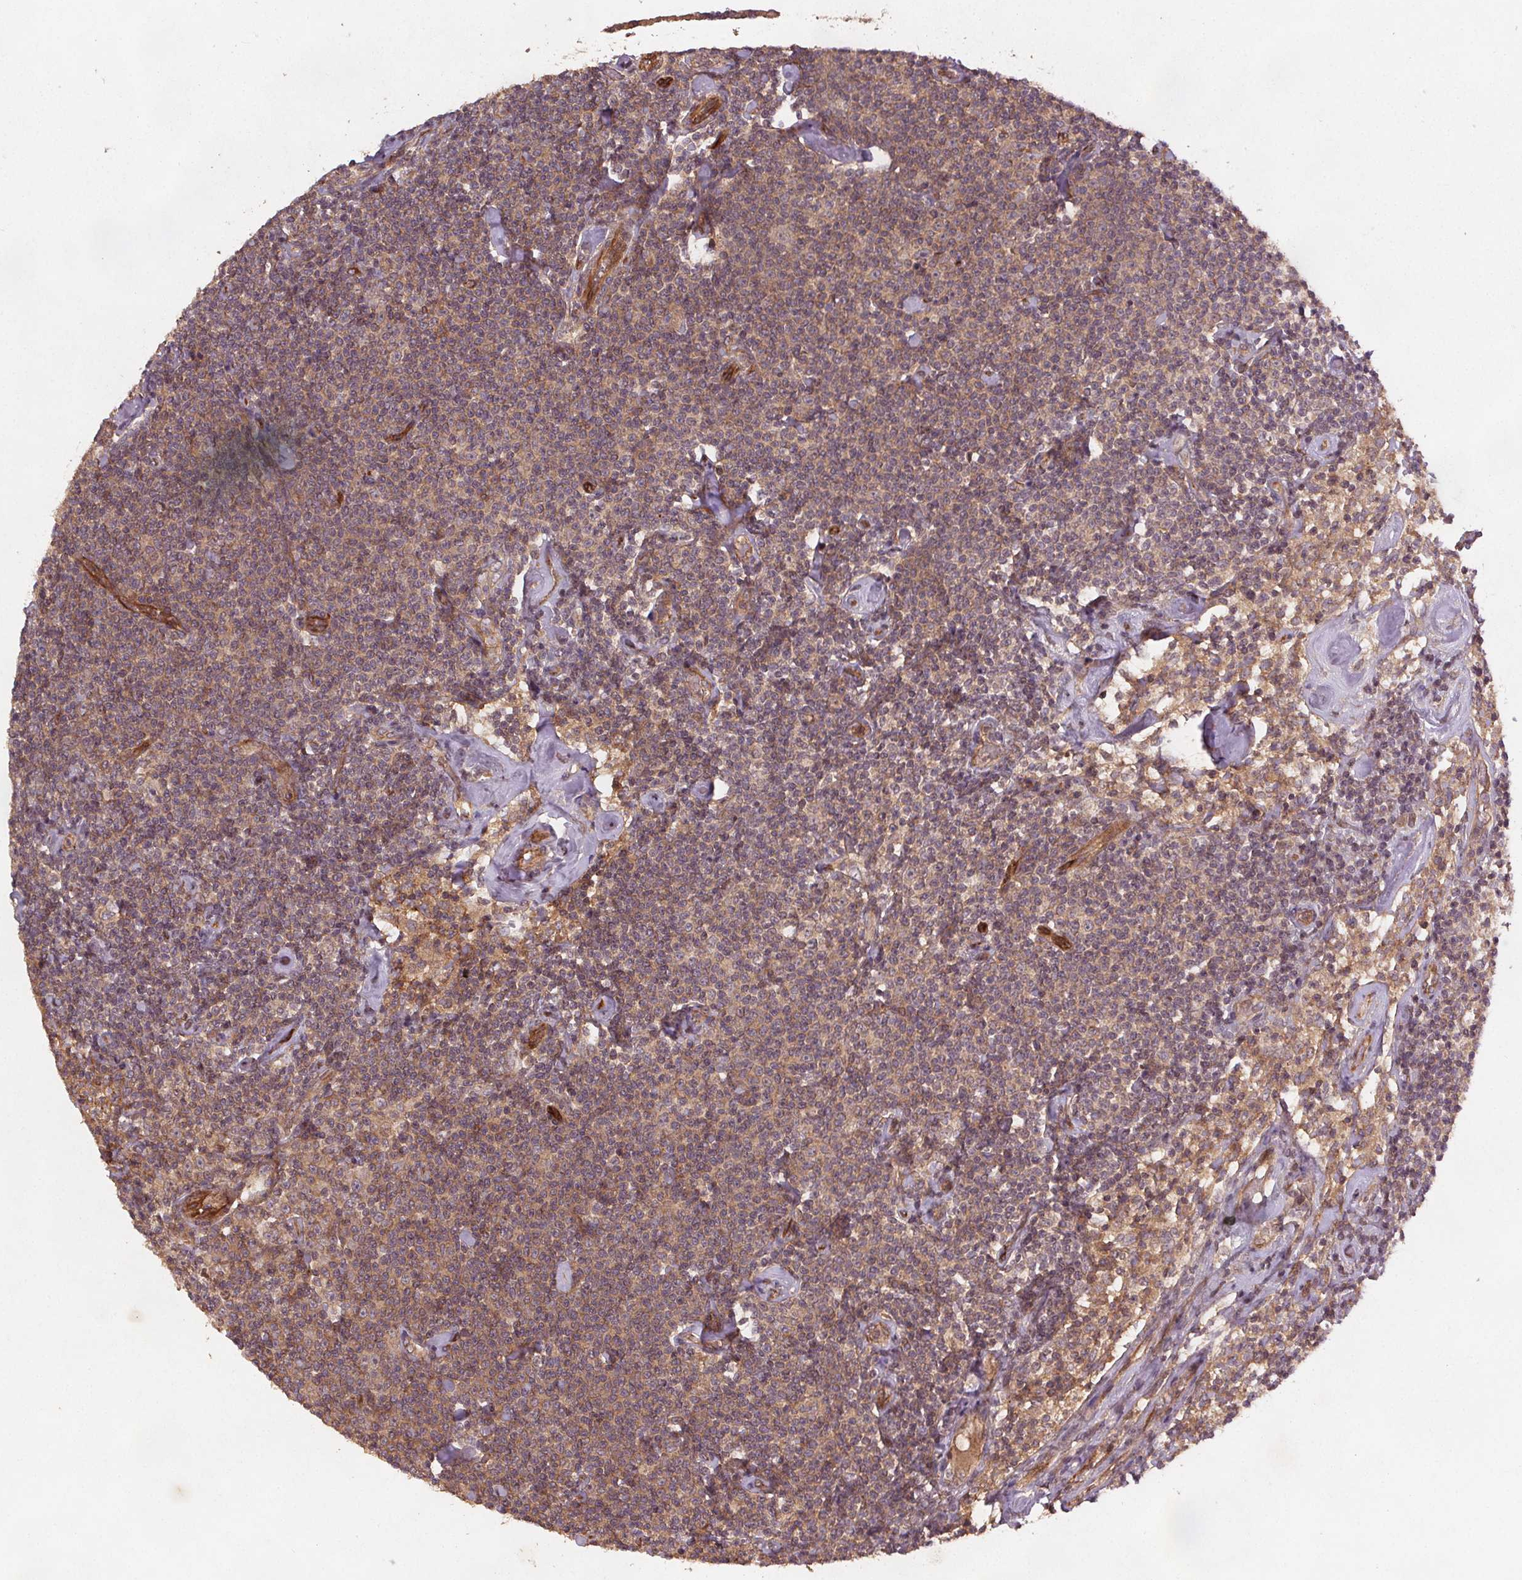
{"staining": {"intensity": "weak", "quantity": ">75%", "location": "cytoplasmic/membranous"}, "tissue": "lymphoma", "cell_type": "Tumor cells", "image_type": "cancer", "snomed": [{"axis": "morphology", "description": "Malignant lymphoma, non-Hodgkin's type, Low grade"}, {"axis": "topography", "description": "Lymph node"}], "caption": "Immunohistochemical staining of human malignant lymphoma, non-Hodgkin's type (low-grade) reveals low levels of weak cytoplasmic/membranous protein staining in approximately >75% of tumor cells. The protein of interest is shown in brown color, while the nuclei are stained blue.", "gene": "SEC14L2", "patient": {"sex": "male", "age": 81}}